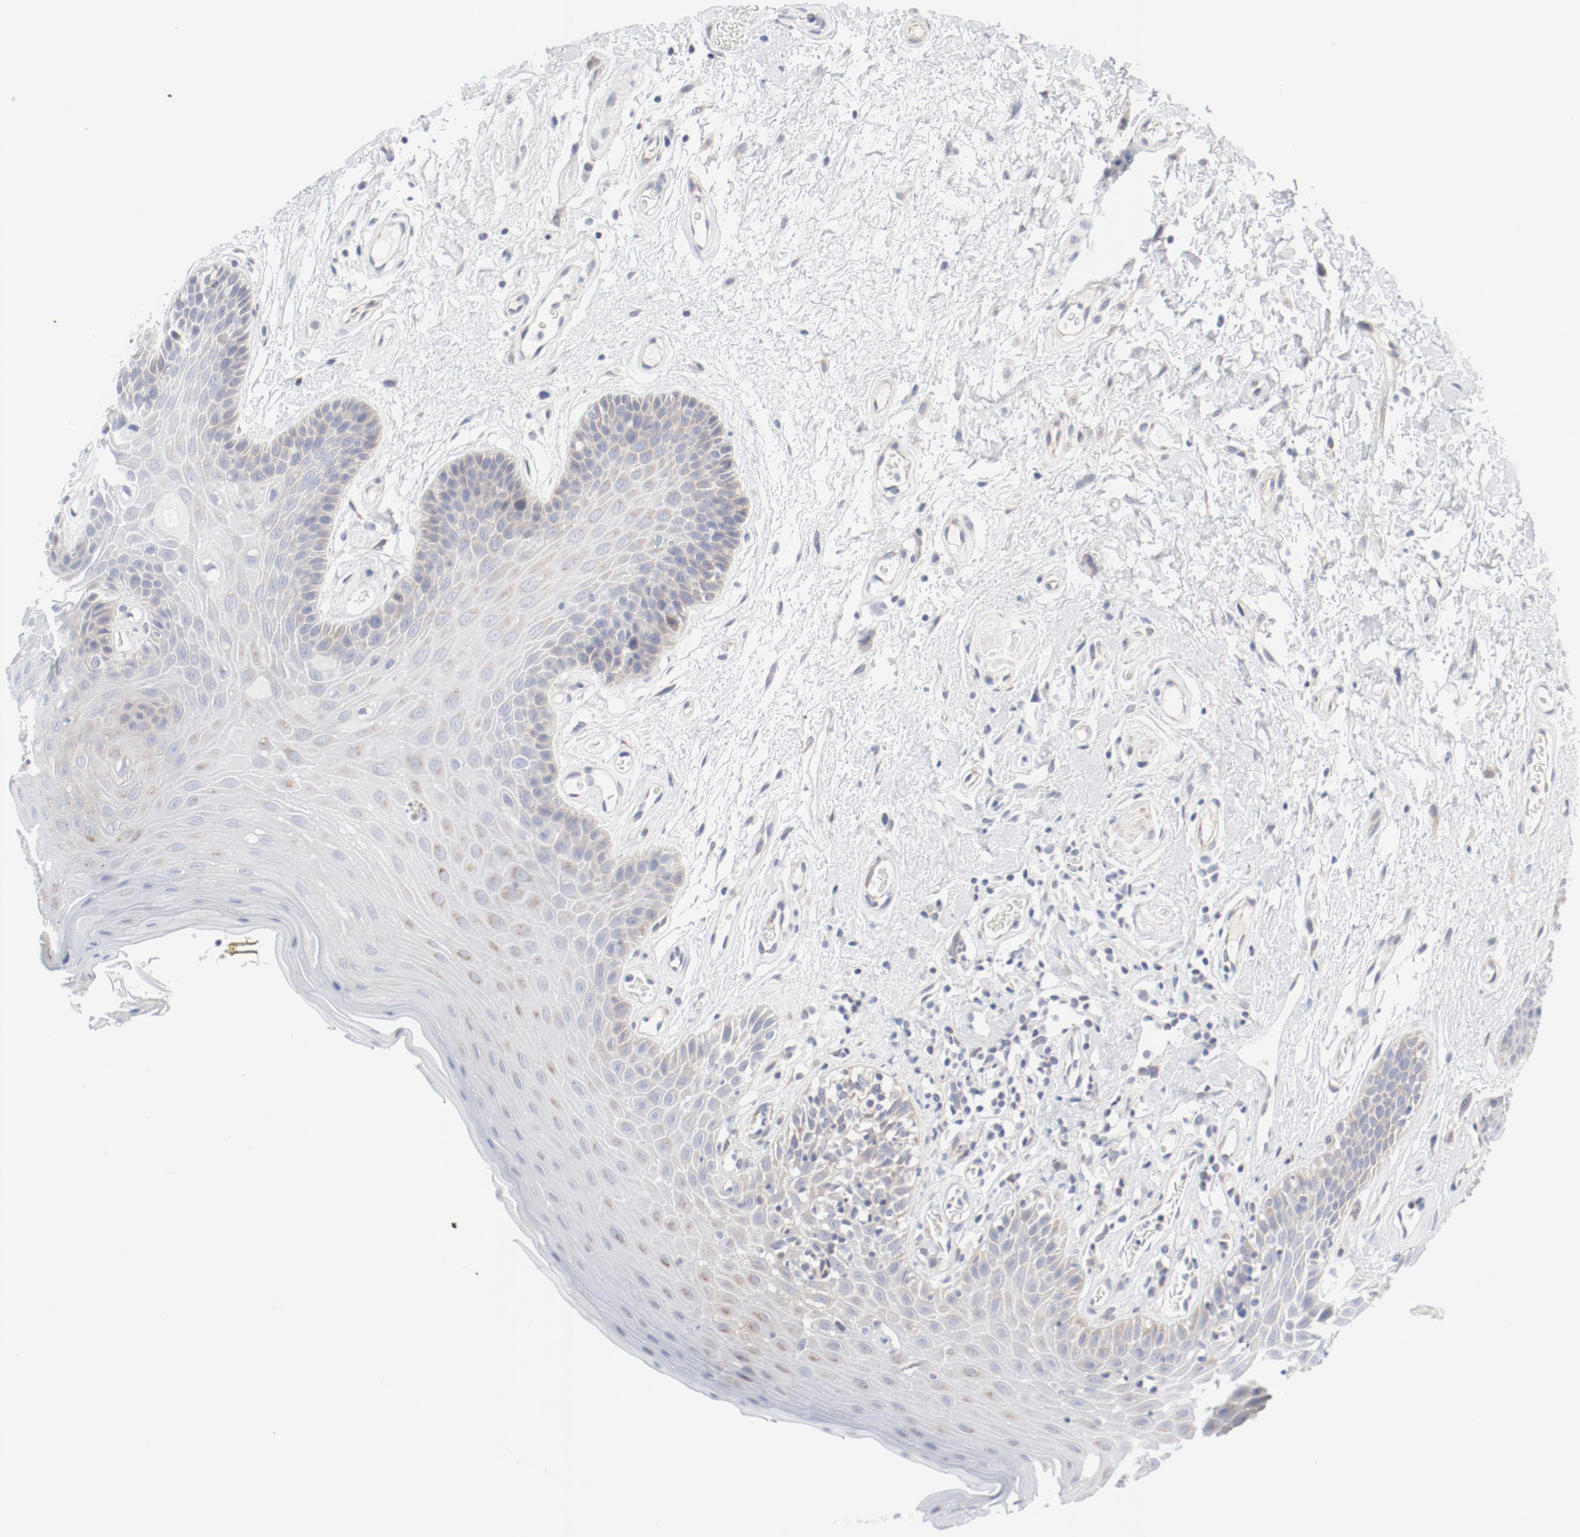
{"staining": {"intensity": "weak", "quantity": "25%-75%", "location": "cytoplasmic/membranous"}, "tissue": "oral mucosa", "cell_type": "Squamous epithelial cells", "image_type": "normal", "snomed": [{"axis": "morphology", "description": "Normal tissue, NOS"}, {"axis": "morphology", "description": "Squamous cell carcinoma, NOS"}, {"axis": "topography", "description": "Skeletal muscle"}, {"axis": "topography", "description": "Oral tissue"}, {"axis": "topography", "description": "Head-Neck"}], "caption": "Weak cytoplasmic/membranous positivity for a protein is identified in approximately 25%-75% of squamous epithelial cells of unremarkable oral mucosa using IHC.", "gene": "BAD", "patient": {"sex": "male", "age": 71}}